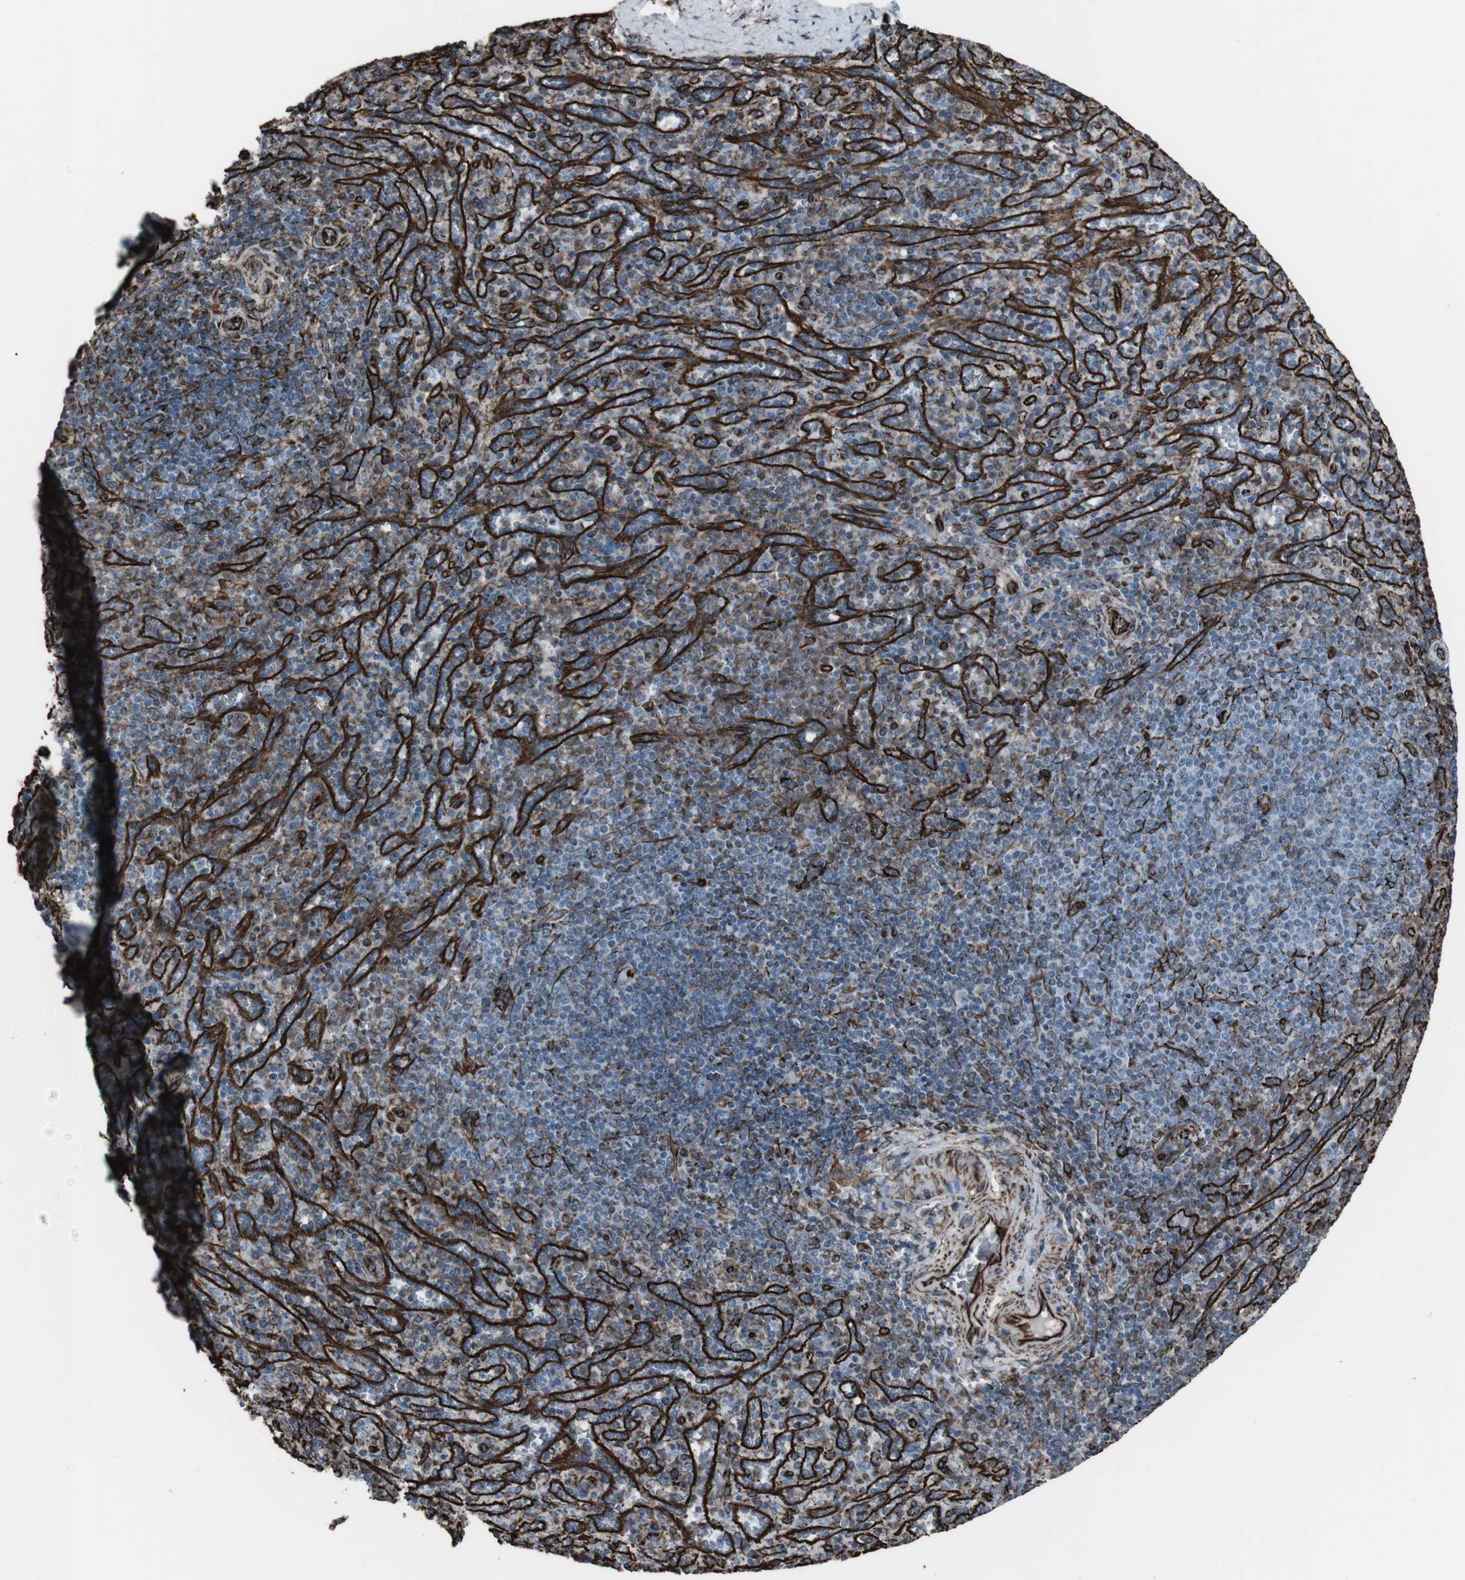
{"staining": {"intensity": "negative", "quantity": "none", "location": "none"}, "tissue": "spleen", "cell_type": "Cells in red pulp", "image_type": "normal", "snomed": [{"axis": "morphology", "description": "Normal tissue, NOS"}, {"axis": "topography", "description": "Spleen"}], "caption": "Immunohistochemistry (IHC) of benign spleen reveals no staining in cells in red pulp. (Stains: DAB (3,3'-diaminobenzidine) immunohistochemistry (IHC) with hematoxylin counter stain, Microscopy: brightfield microscopy at high magnification).", "gene": "ZDHHC6", "patient": {"sex": "male", "age": 36}}